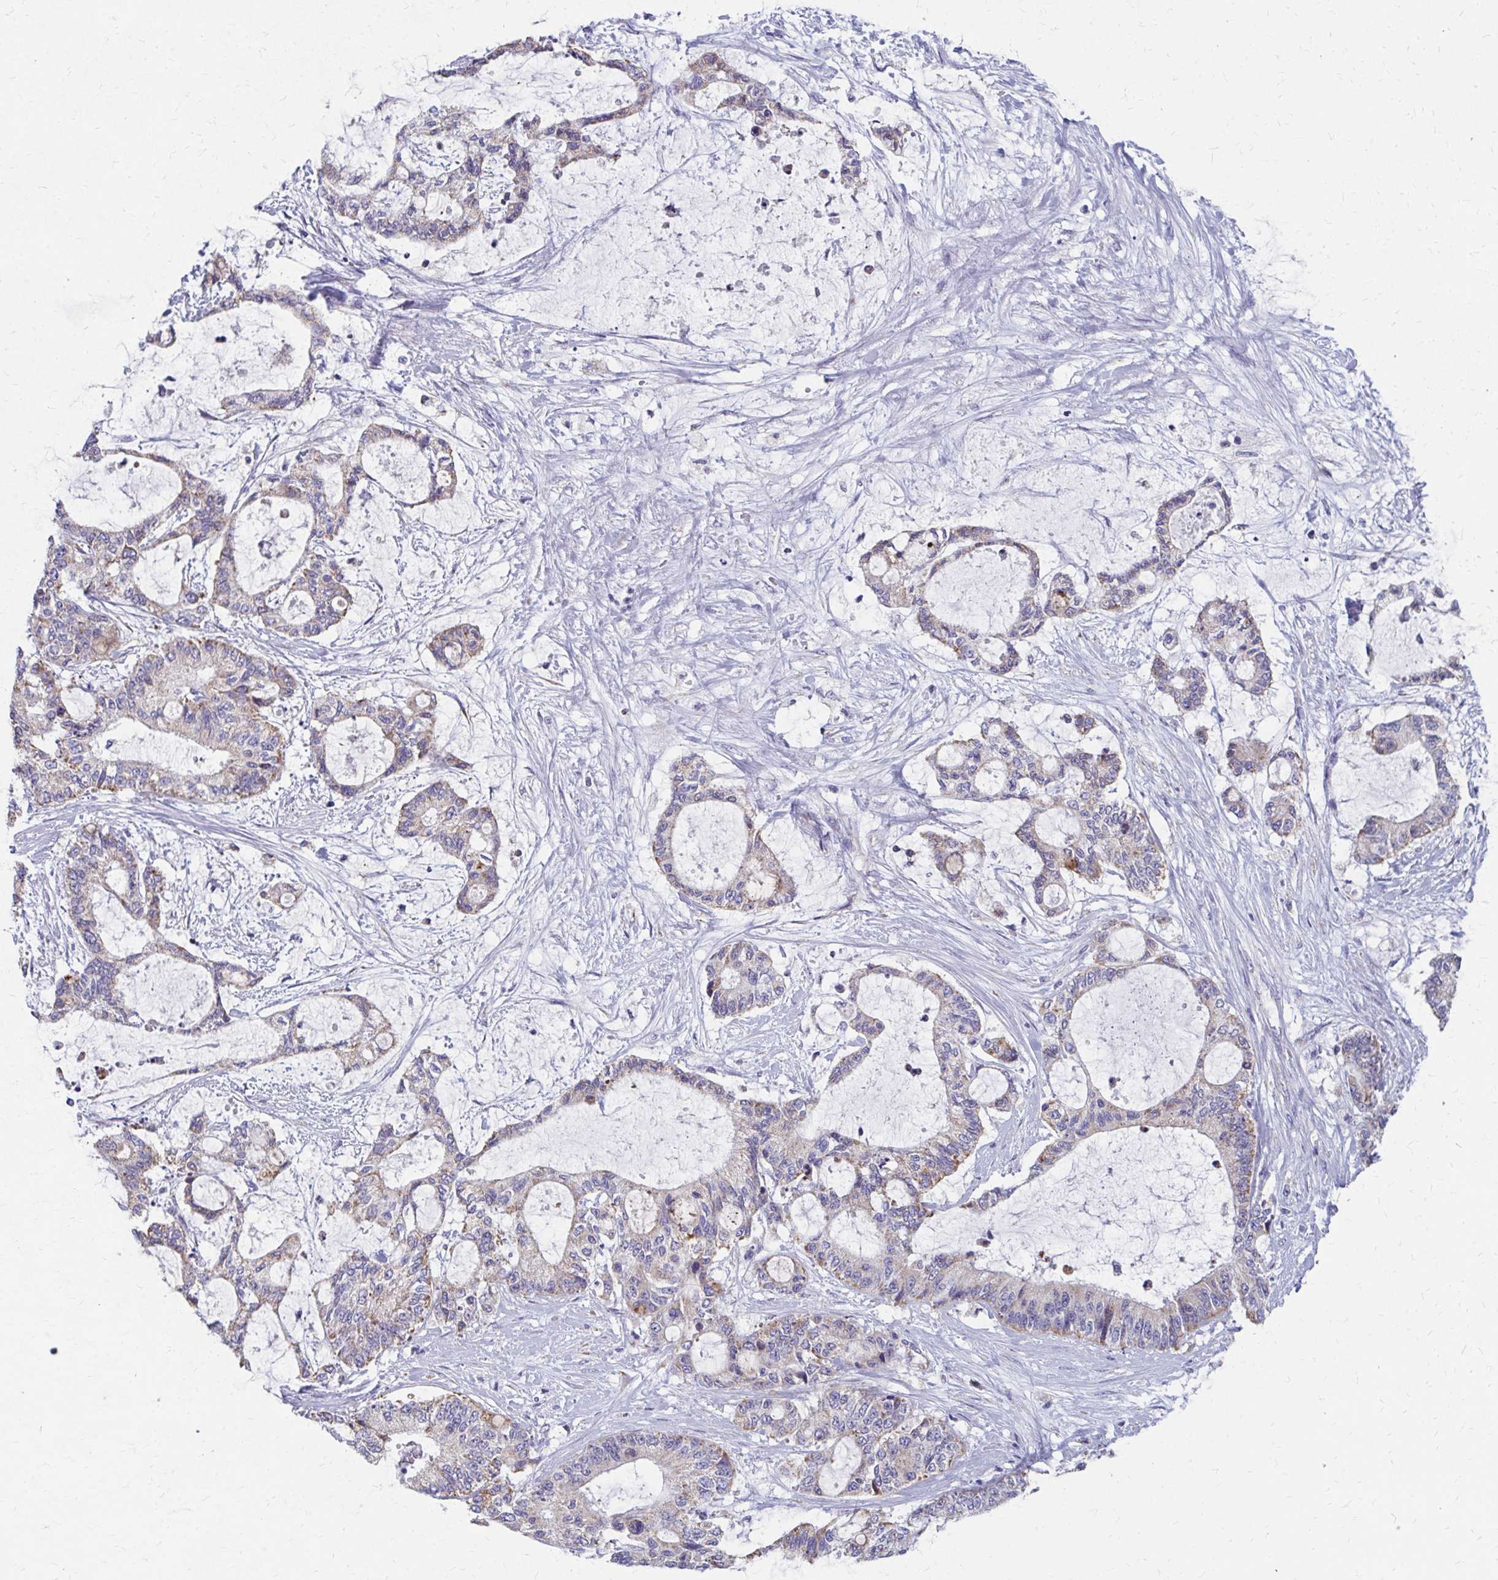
{"staining": {"intensity": "moderate", "quantity": "25%-75%", "location": "cytoplasmic/membranous"}, "tissue": "liver cancer", "cell_type": "Tumor cells", "image_type": "cancer", "snomed": [{"axis": "morphology", "description": "Normal tissue, NOS"}, {"axis": "morphology", "description": "Cholangiocarcinoma"}, {"axis": "topography", "description": "Liver"}, {"axis": "topography", "description": "Peripheral nerve tissue"}], "caption": "The photomicrograph demonstrates staining of liver cancer, revealing moderate cytoplasmic/membranous protein positivity (brown color) within tumor cells.", "gene": "RCC1L", "patient": {"sex": "female", "age": 73}}